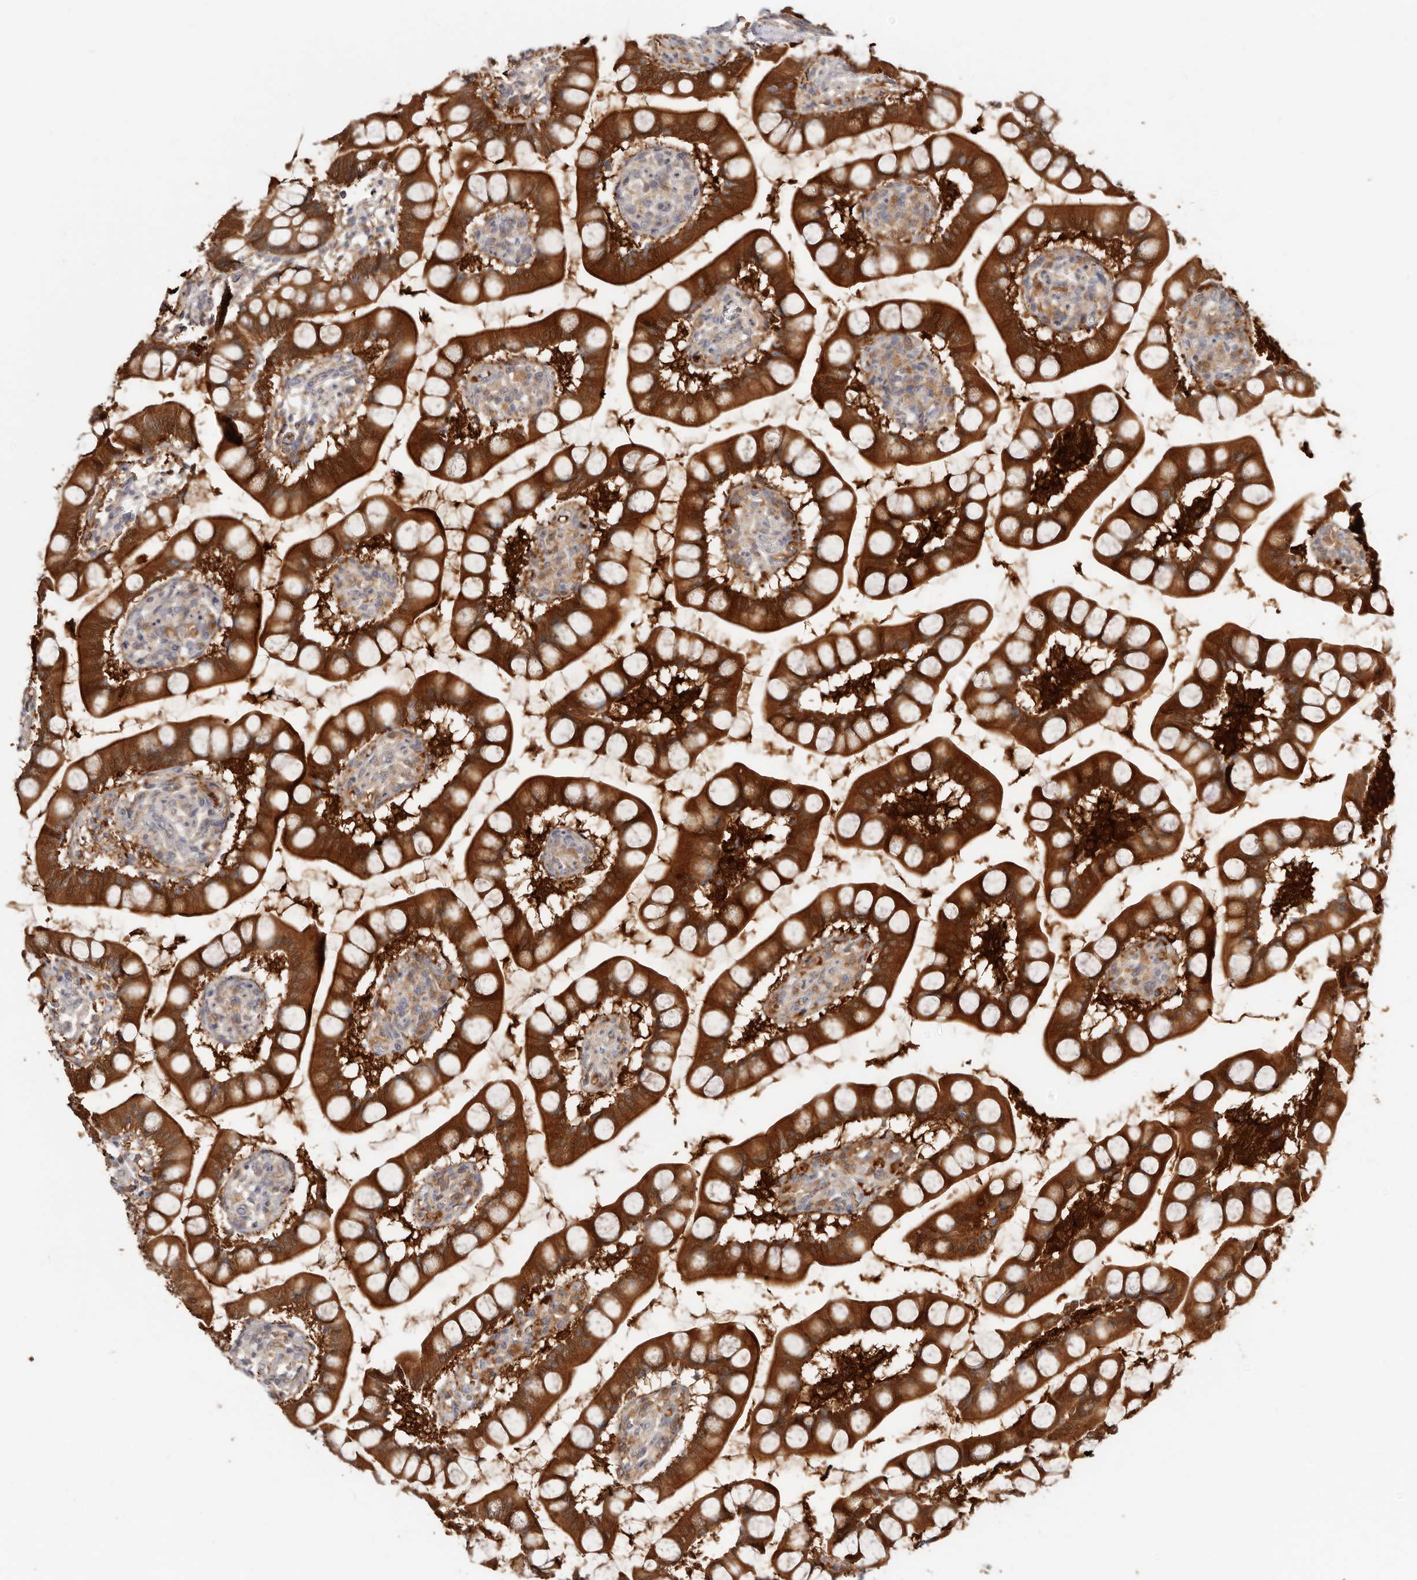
{"staining": {"intensity": "strong", "quantity": ">75%", "location": "cytoplasmic/membranous"}, "tissue": "small intestine", "cell_type": "Glandular cells", "image_type": "normal", "snomed": [{"axis": "morphology", "description": "Normal tissue, NOS"}, {"axis": "topography", "description": "Small intestine"}], "caption": "DAB immunohistochemical staining of unremarkable human small intestine exhibits strong cytoplasmic/membranous protein expression in about >75% of glandular cells. The staining was performed using DAB, with brown indicating positive protein expression. Nuclei are stained blue with hematoxylin.", "gene": "BCL2L15", "patient": {"sex": "male", "age": 52}}